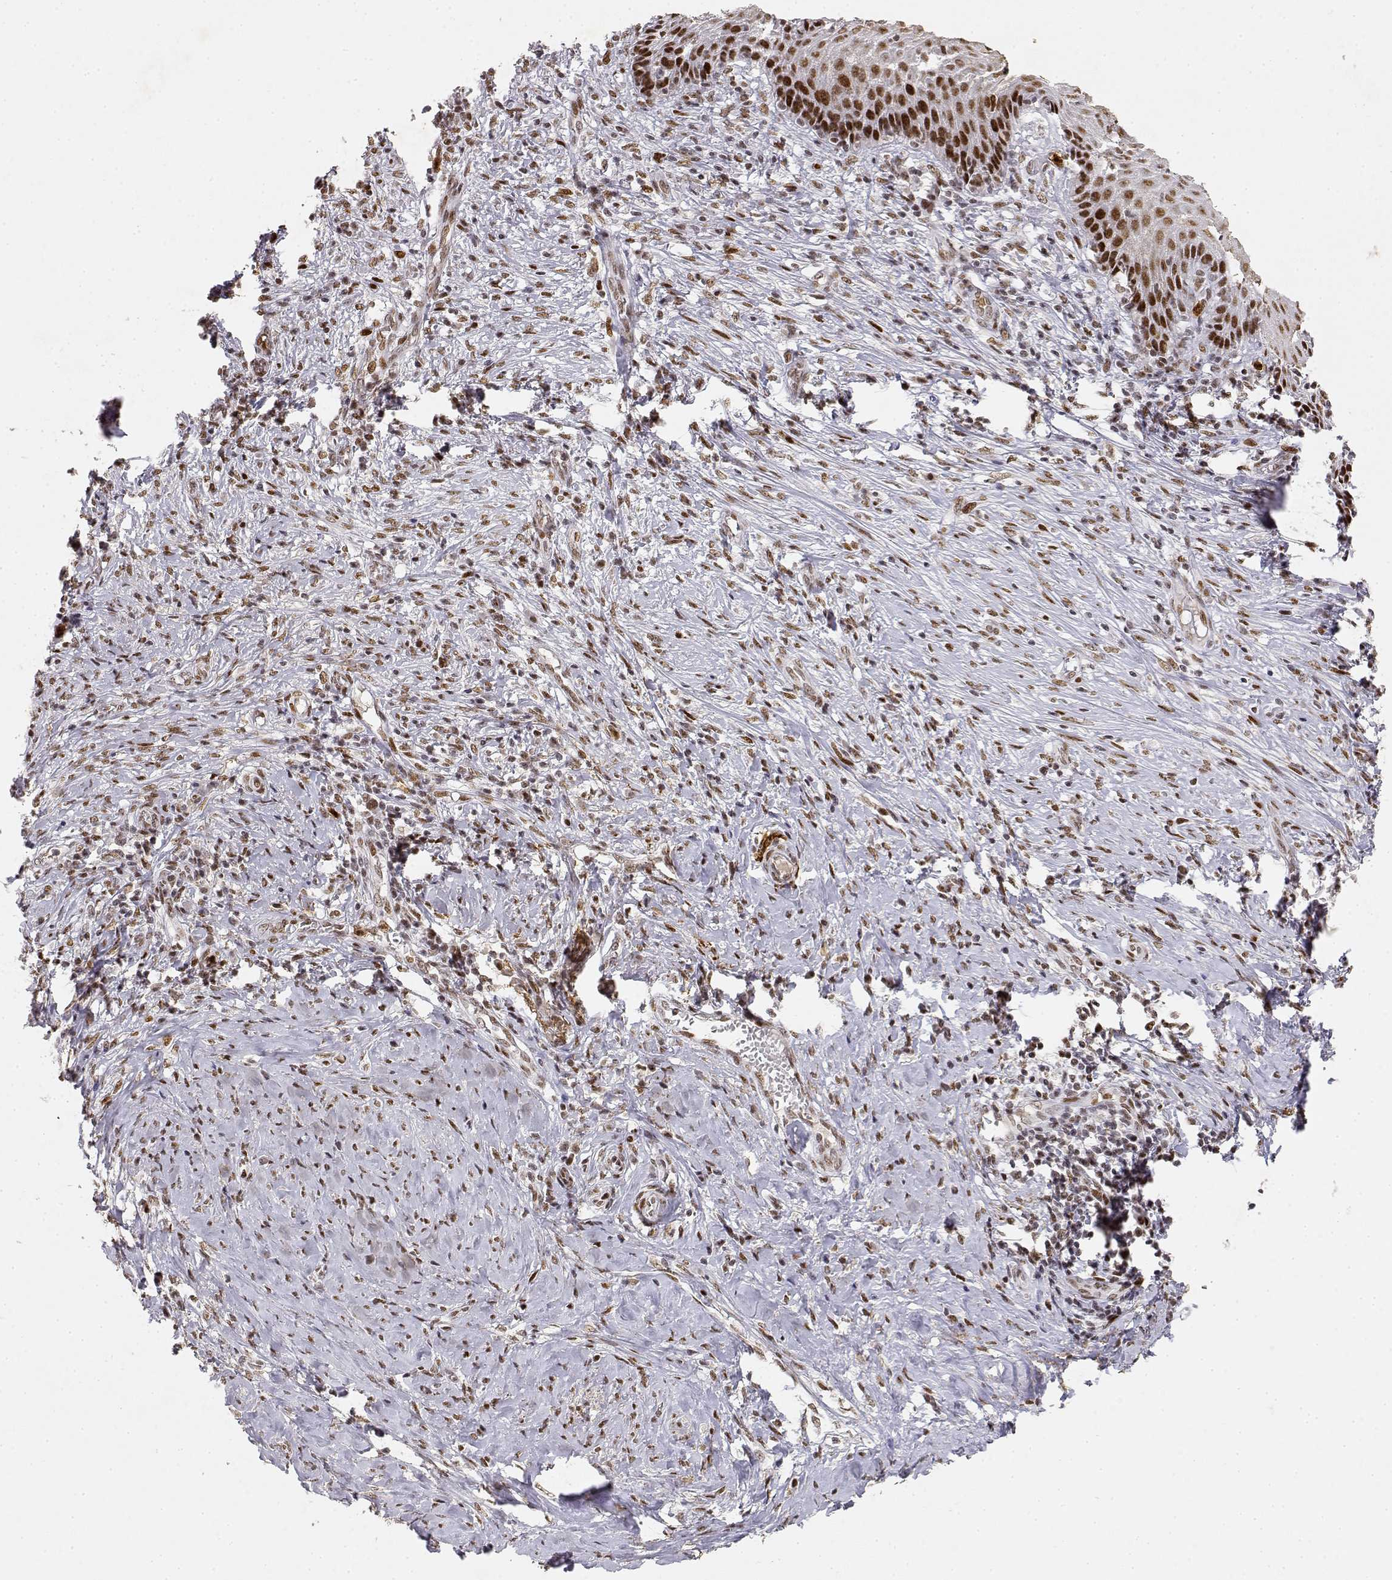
{"staining": {"intensity": "strong", "quantity": "<25%", "location": "nuclear"}, "tissue": "cervical cancer", "cell_type": "Tumor cells", "image_type": "cancer", "snomed": [{"axis": "morphology", "description": "Squamous cell carcinoma, NOS"}, {"axis": "topography", "description": "Cervix"}], "caption": "Human squamous cell carcinoma (cervical) stained with a brown dye exhibits strong nuclear positive positivity in approximately <25% of tumor cells.", "gene": "RSF1", "patient": {"sex": "female", "age": 46}}